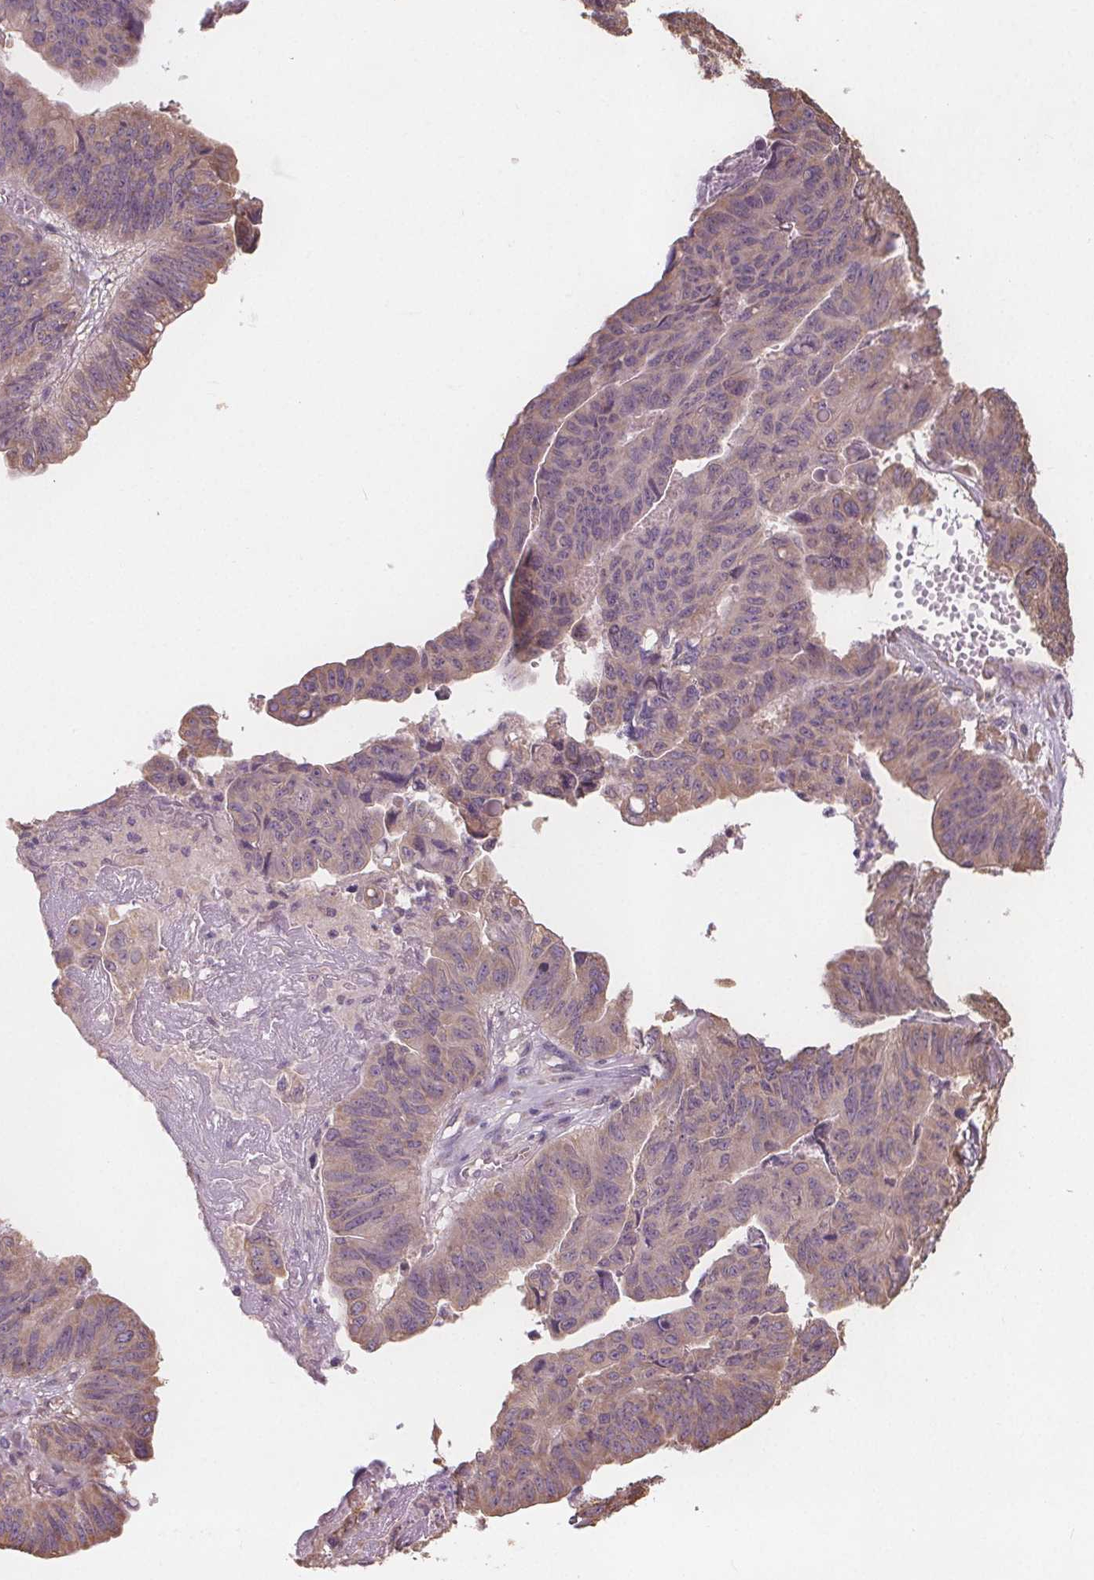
{"staining": {"intensity": "negative", "quantity": "none", "location": "none"}, "tissue": "stomach cancer", "cell_type": "Tumor cells", "image_type": "cancer", "snomed": [{"axis": "morphology", "description": "Adenocarcinoma, NOS"}, {"axis": "topography", "description": "Stomach, lower"}], "caption": "Tumor cells are negative for protein expression in human stomach cancer (adenocarcinoma).", "gene": "TMEM80", "patient": {"sex": "male", "age": 77}}